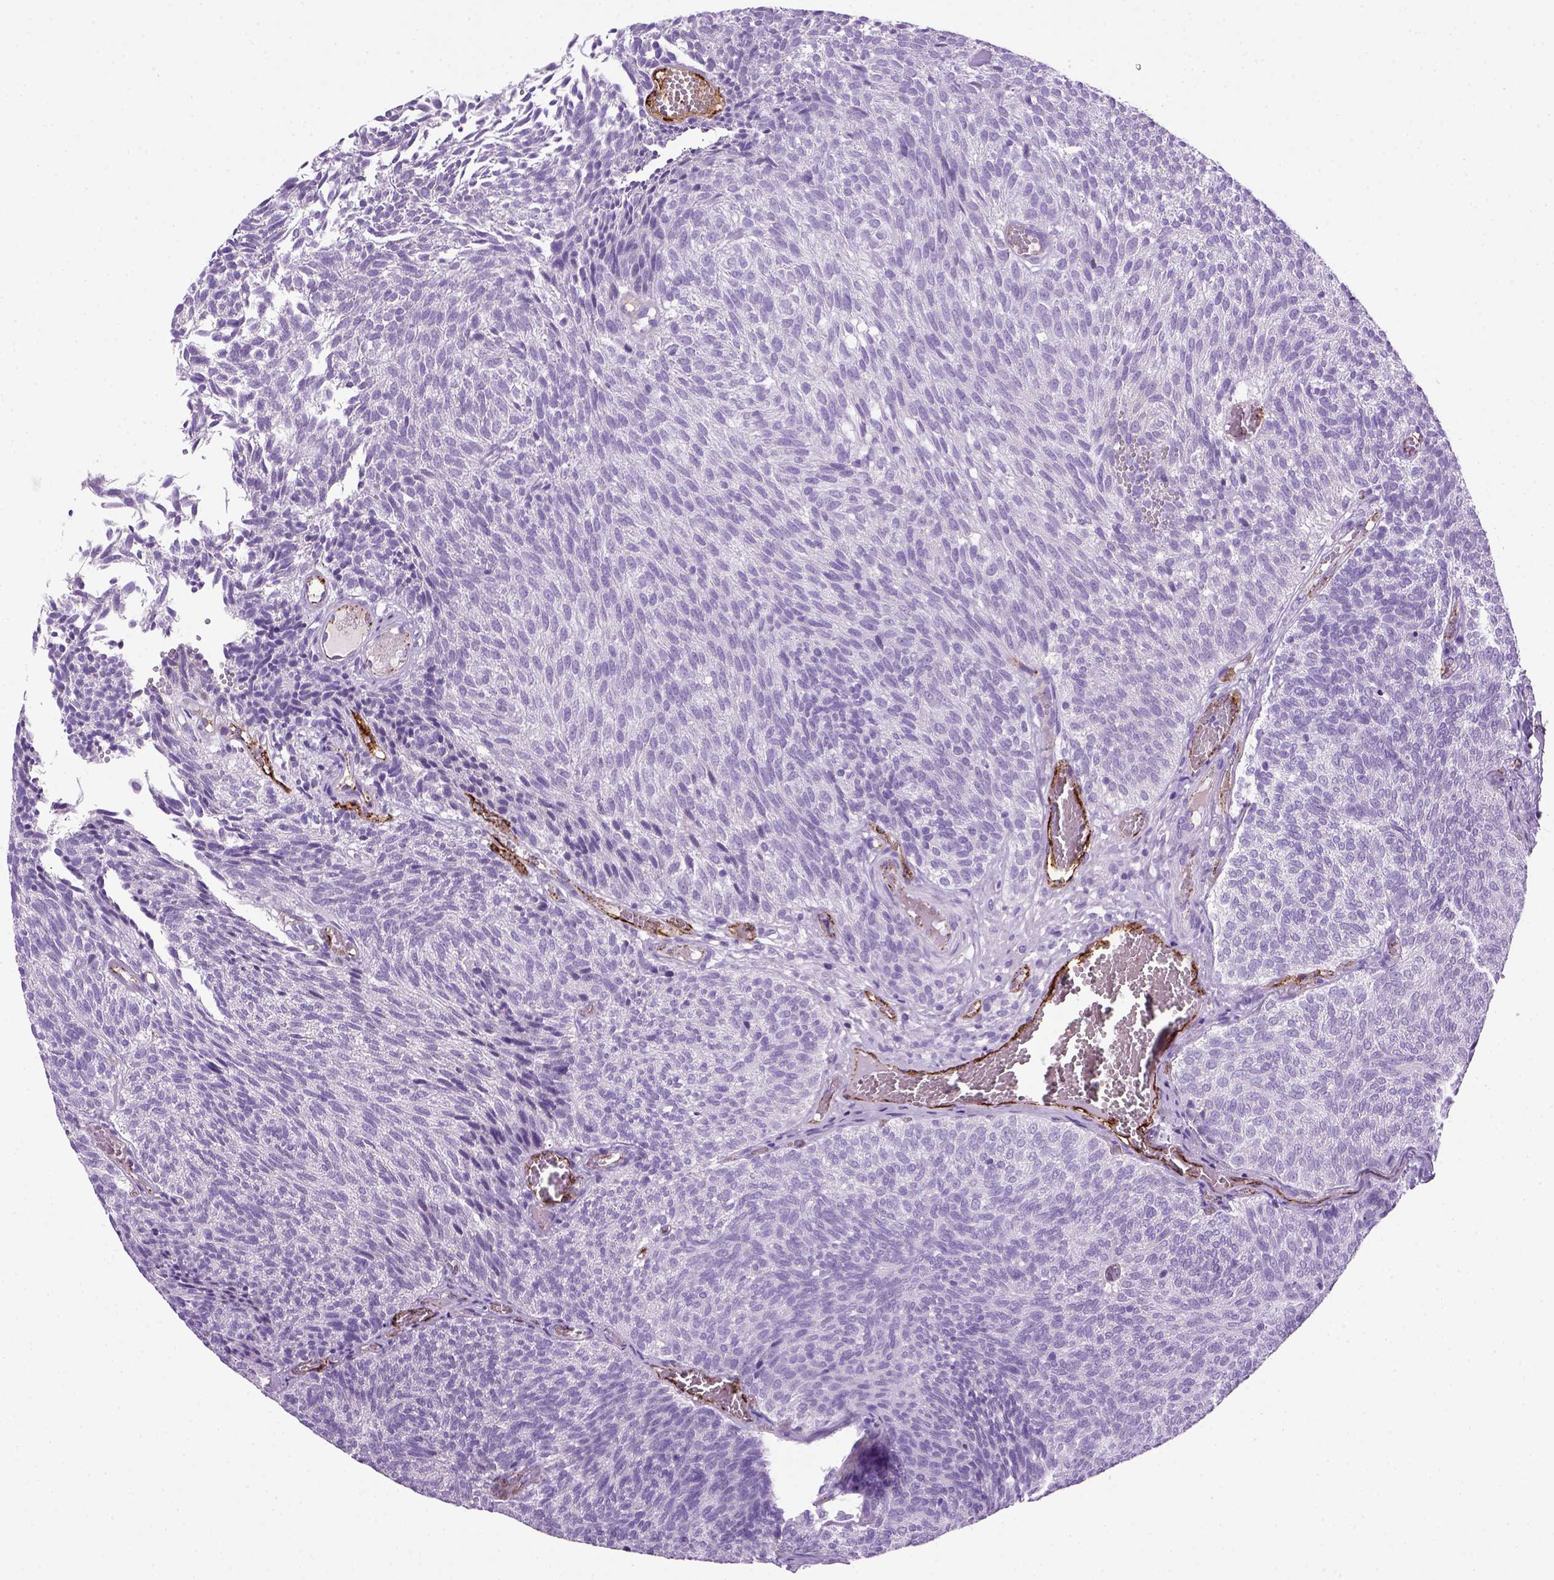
{"staining": {"intensity": "negative", "quantity": "none", "location": "none"}, "tissue": "urothelial cancer", "cell_type": "Tumor cells", "image_type": "cancer", "snomed": [{"axis": "morphology", "description": "Urothelial carcinoma, Low grade"}, {"axis": "topography", "description": "Urinary bladder"}], "caption": "This photomicrograph is of urothelial cancer stained with immunohistochemistry (IHC) to label a protein in brown with the nuclei are counter-stained blue. There is no positivity in tumor cells. (Brightfield microscopy of DAB (3,3'-diaminobenzidine) immunohistochemistry at high magnification).", "gene": "VWF", "patient": {"sex": "male", "age": 77}}